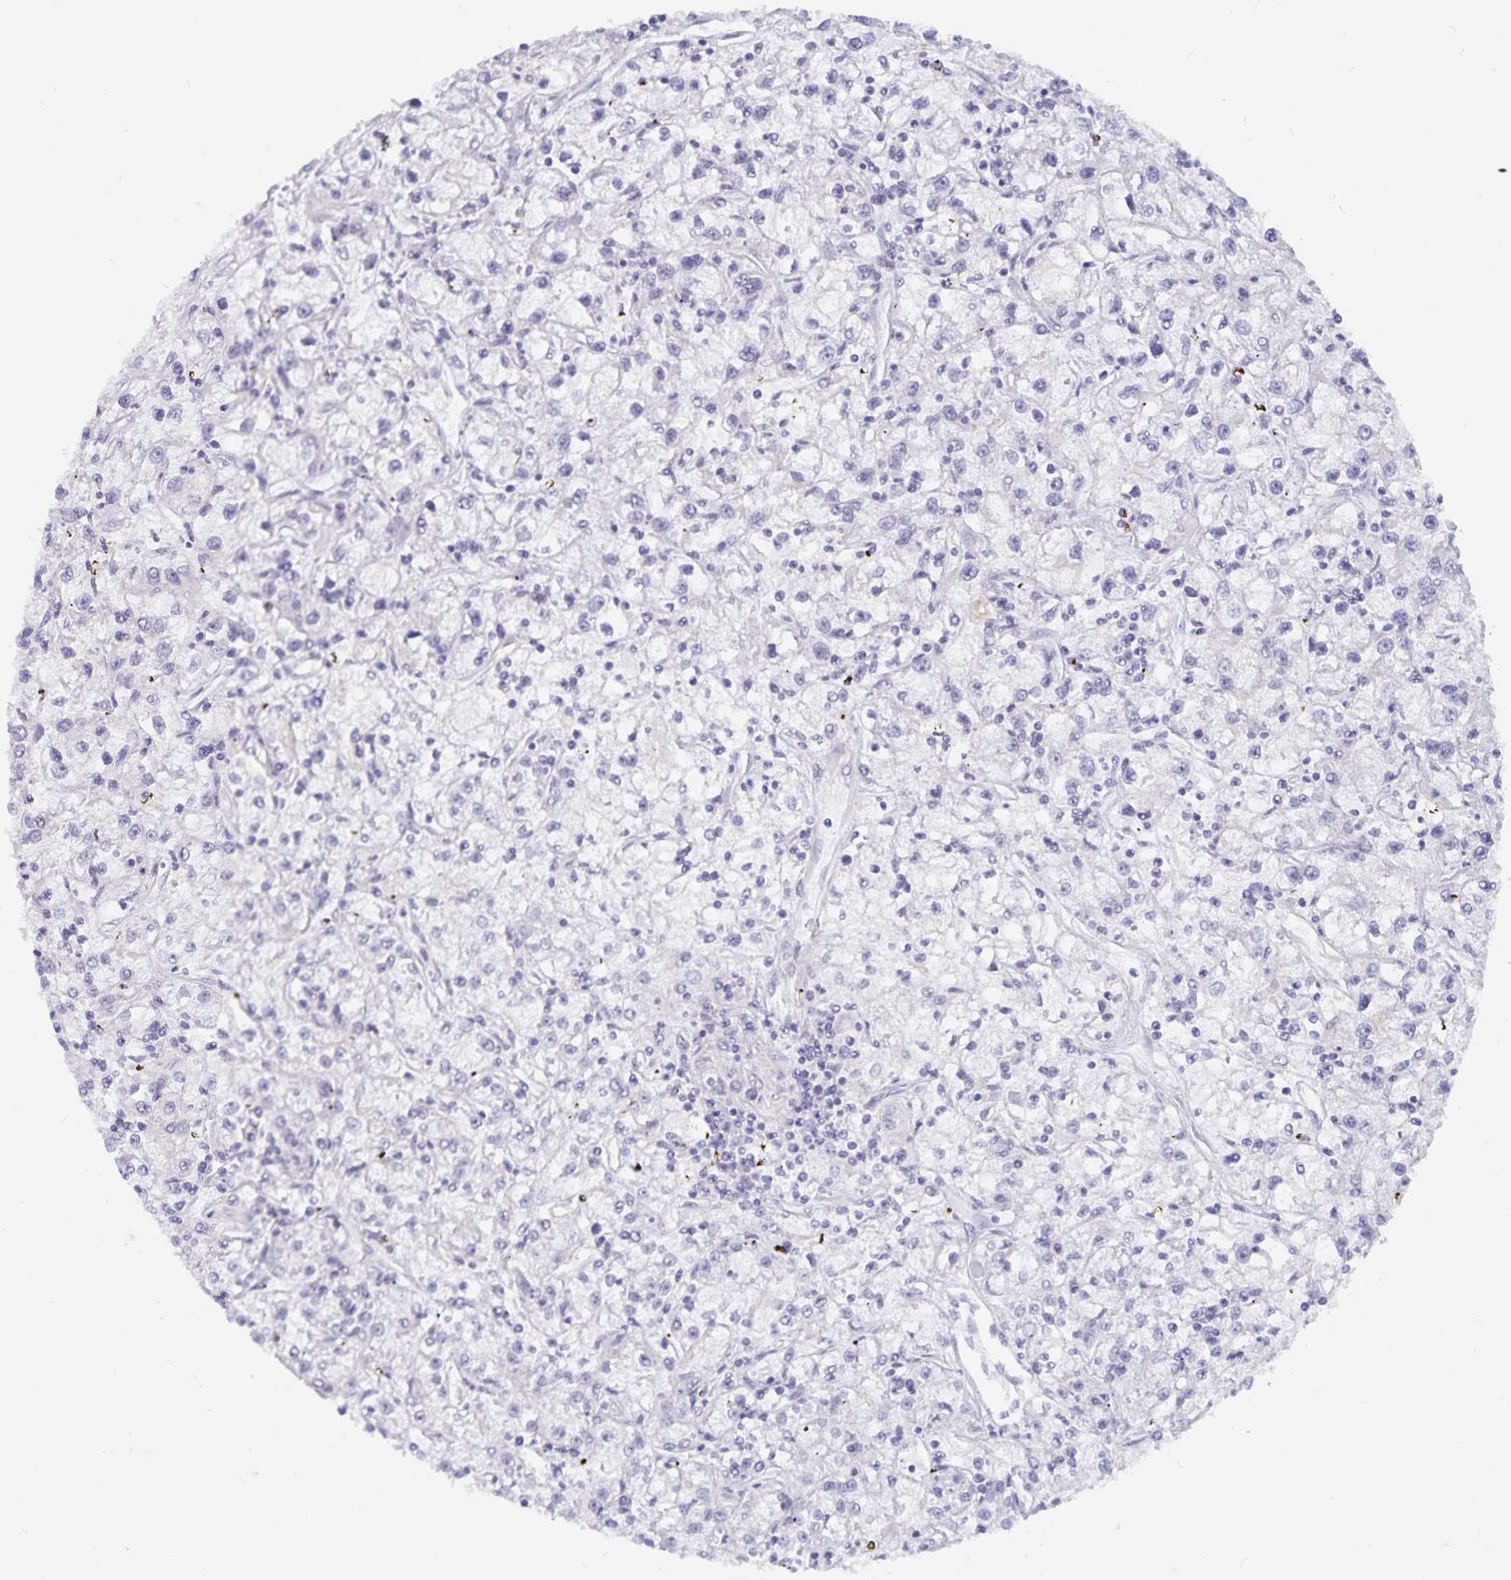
{"staining": {"intensity": "negative", "quantity": "none", "location": "none"}, "tissue": "renal cancer", "cell_type": "Tumor cells", "image_type": "cancer", "snomed": [{"axis": "morphology", "description": "Adenocarcinoma, NOS"}, {"axis": "topography", "description": "Kidney"}], "caption": "Protein analysis of renal cancer (adenocarcinoma) reveals no significant positivity in tumor cells.", "gene": "BAG6", "patient": {"sex": "female", "age": 59}}